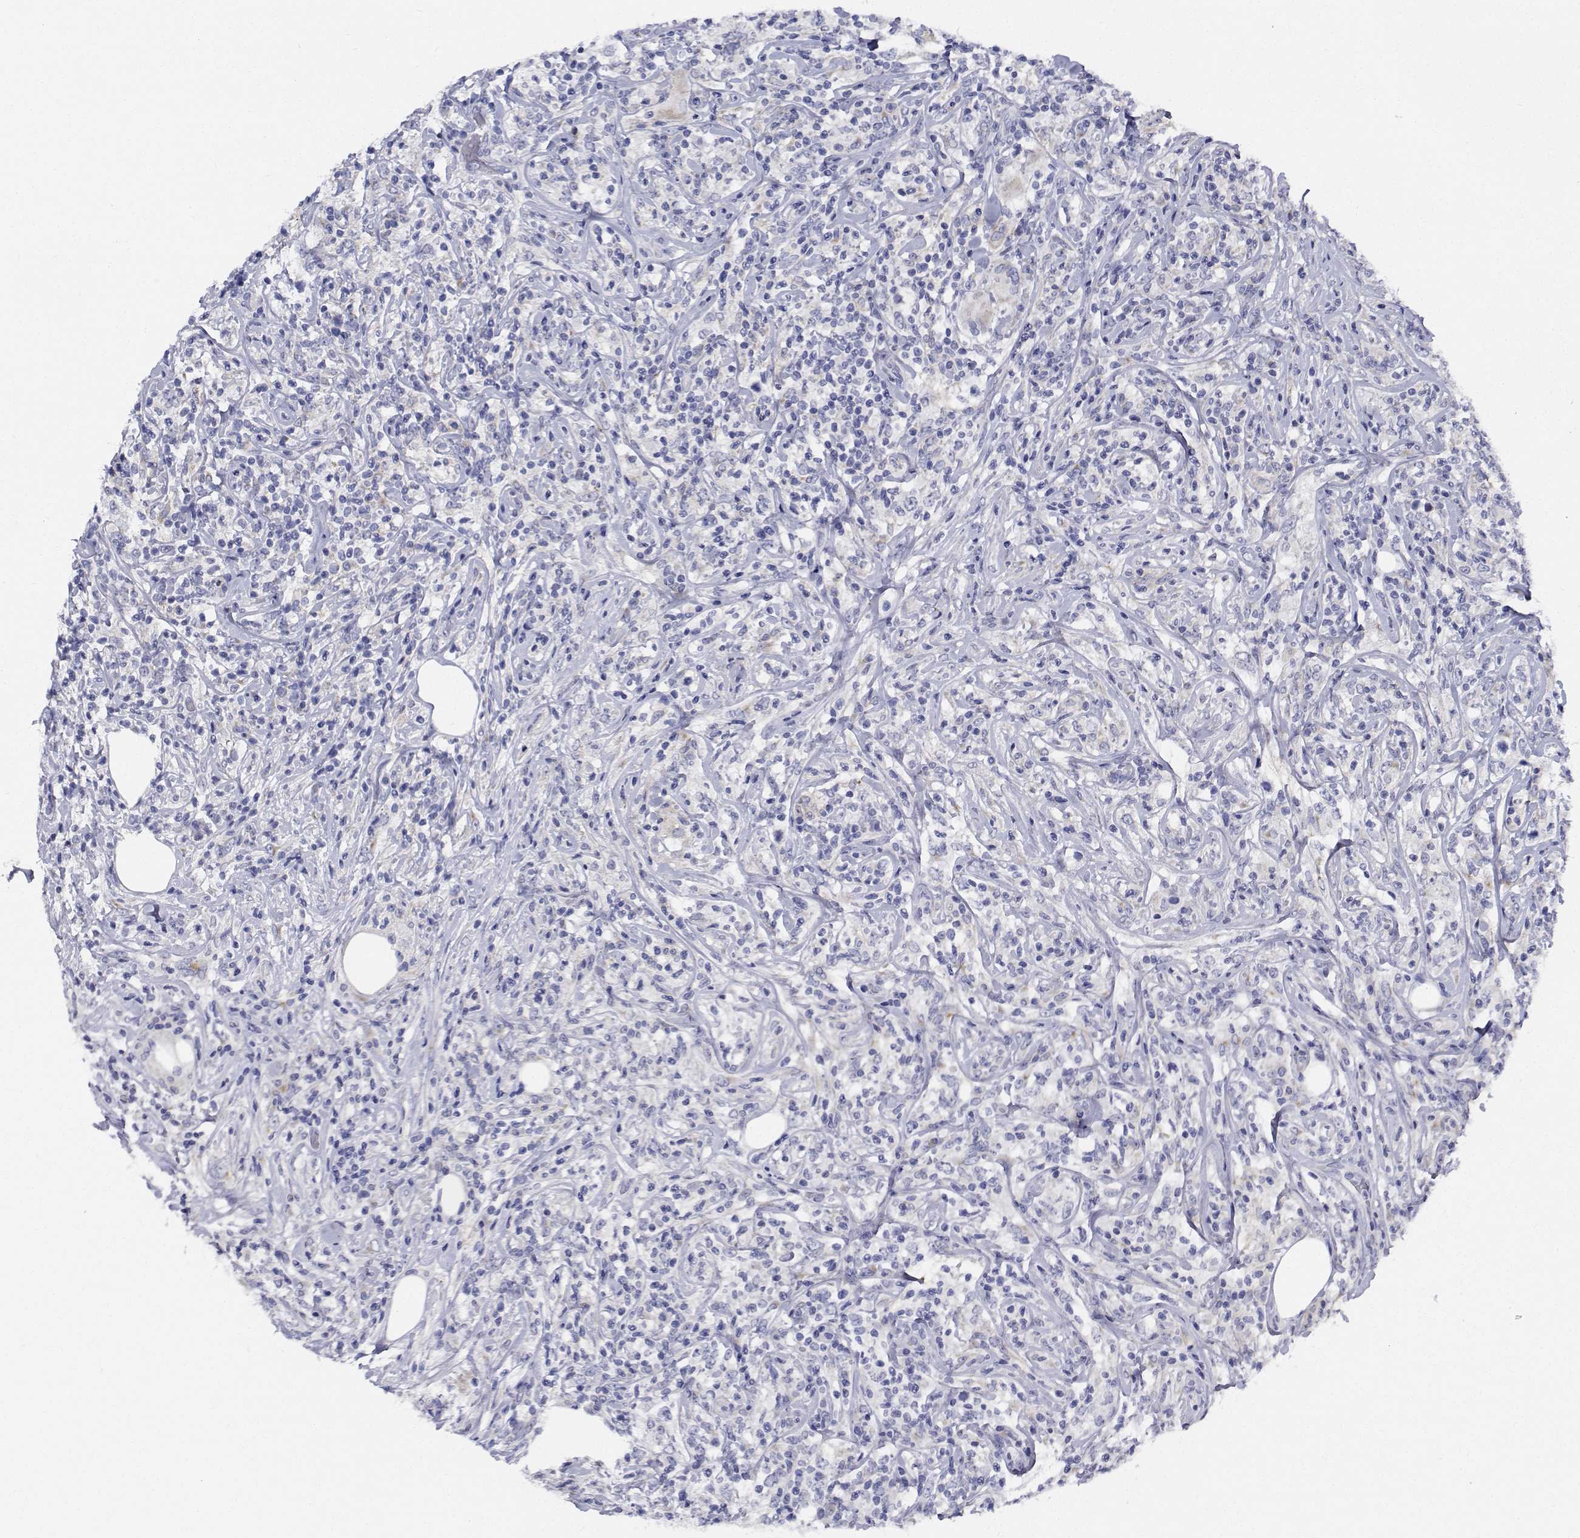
{"staining": {"intensity": "negative", "quantity": "none", "location": "none"}, "tissue": "lymphoma", "cell_type": "Tumor cells", "image_type": "cancer", "snomed": [{"axis": "morphology", "description": "Malignant lymphoma, non-Hodgkin's type, High grade"}, {"axis": "topography", "description": "Lymph node"}], "caption": "A micrograph of human lymphoma is negative for staining in tumor cells.", "gene": "CDHR3", "patient": {"sex": "female", "age": 84}}